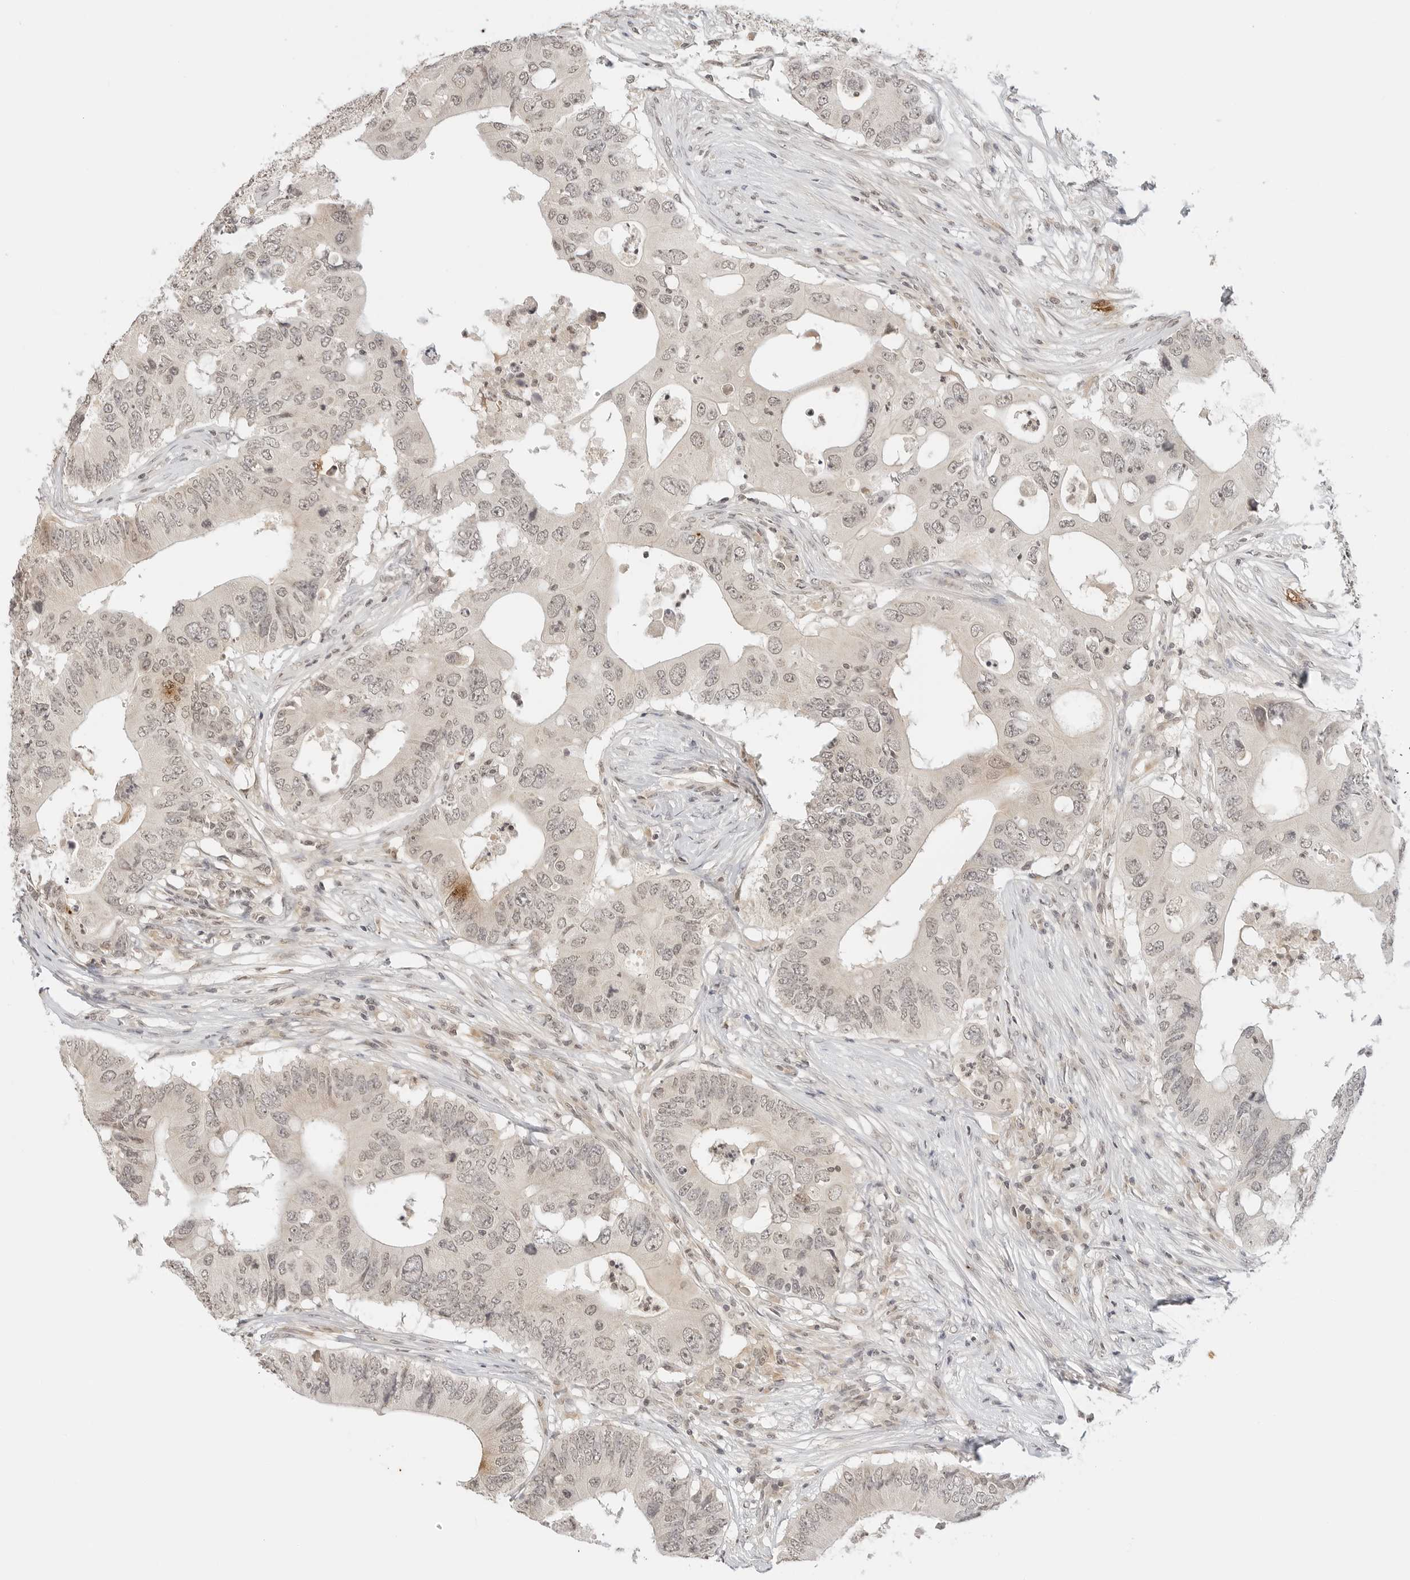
{"staining": {"intensity": "weak", "quantity": "25%-75%", "location": "nuclear"}, "tissue": "colorectal cancer", "cell_type": "Tumor cells", "image_type": "cancer", "snomed": [{"axis": "morphology", "description": "Adenocarcinoma, NOS"}, {"axis": "topography", "description": "Colon"}], "caption": "Protein expression analysis of human colorectal cancer (adenocarcinoma) reveals weak nuclear positivity in approximately 25%-75% of tumor cells.", "gene": "GPR34", "patient": {"sex": "male", "age": 71}}